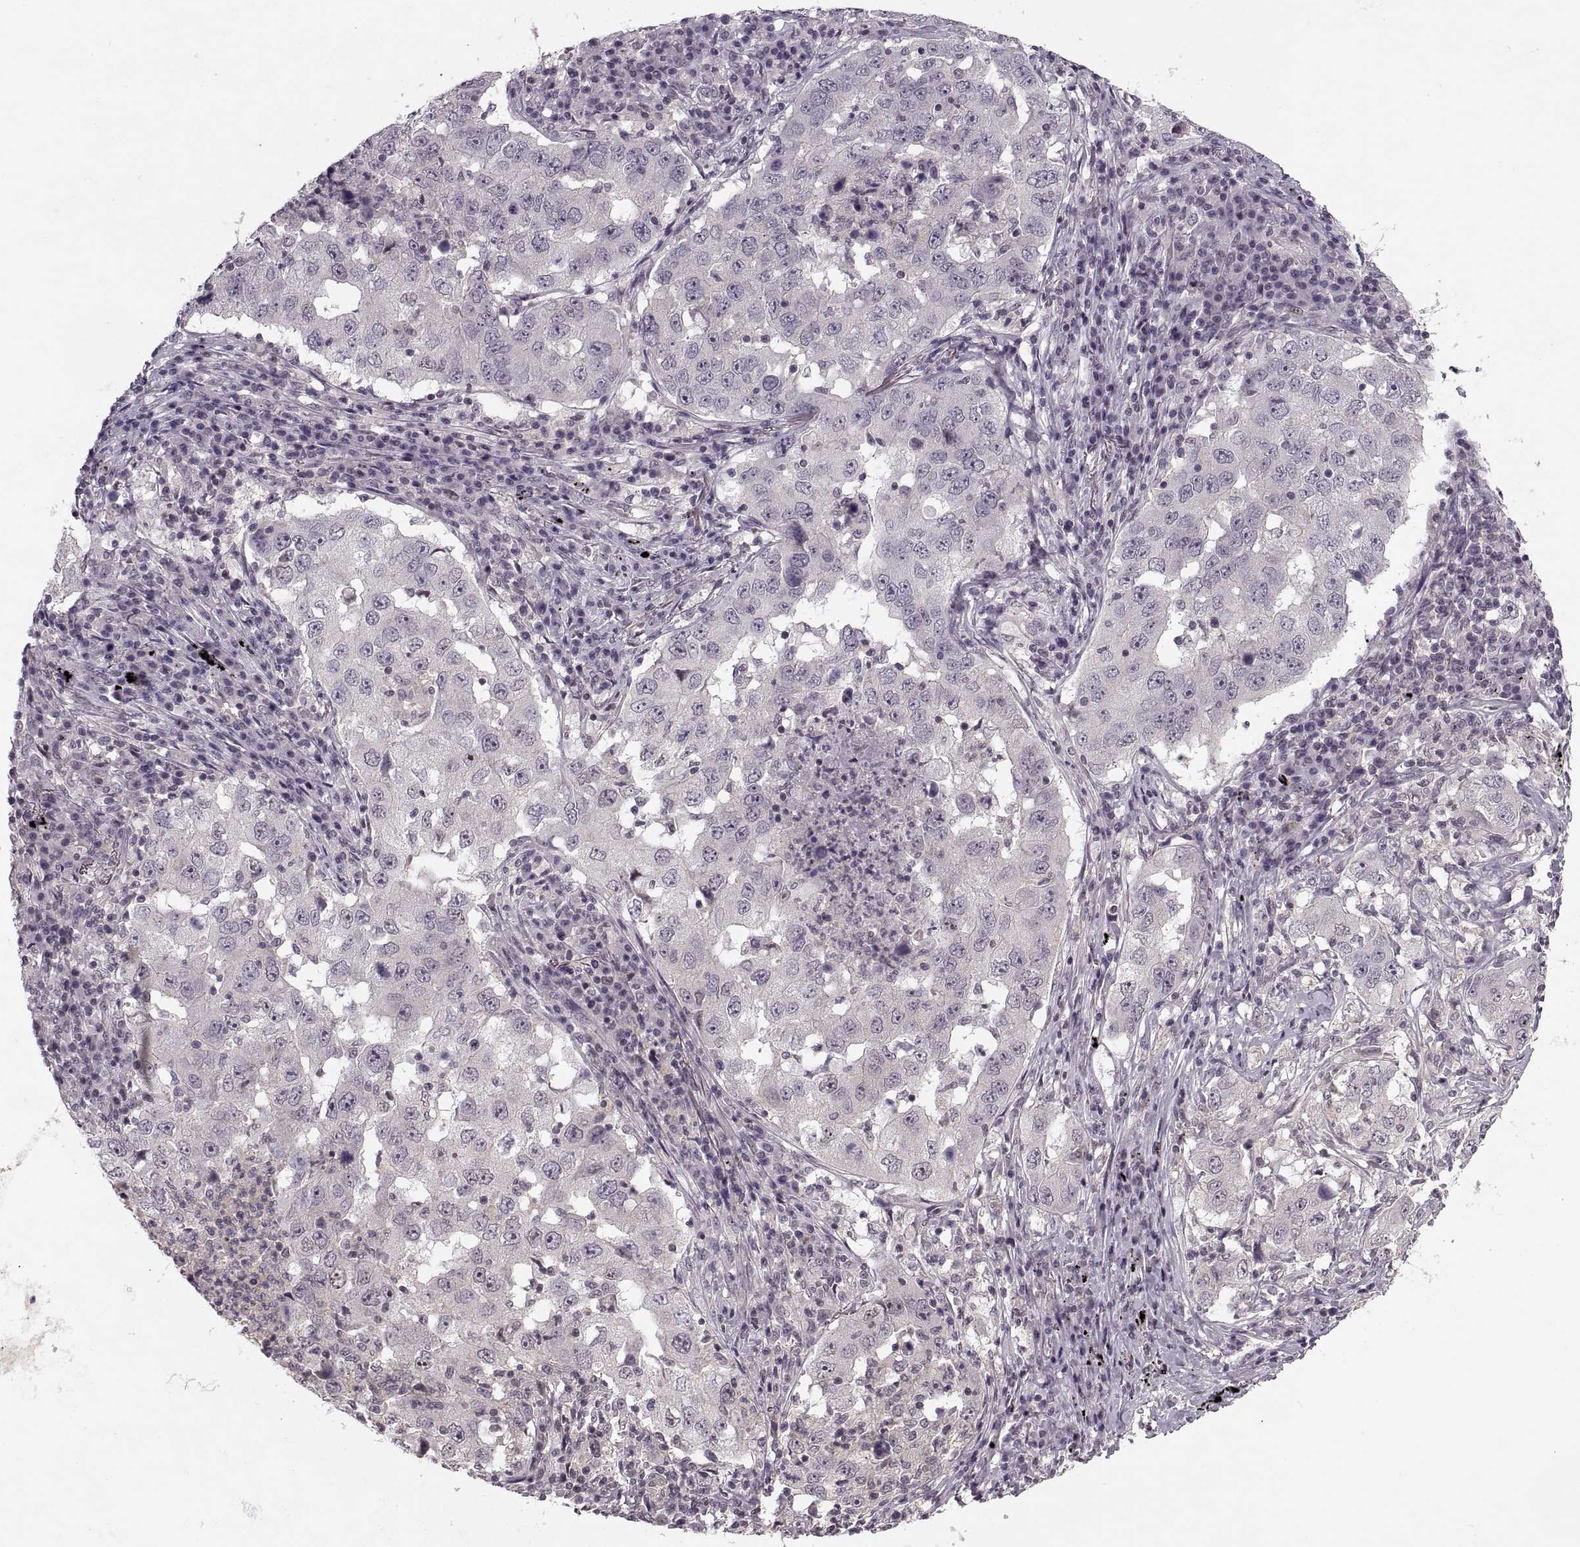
{"staining": {"intensity": "negative", "quantity": "none", "location": "none"}, "tissue": "lung cancer", "cell_type": "Tumor cells", "image_type": "cancer", "snomed": [{"axis": "morphology", "description": "Adenocarcinoma, NOS"}, {"axis": "topography", "description": "Lung"}], "caption": "Photomicrograph shows no protein positivity in tumor cells of lung adenocarcinoma tissue. (Stains: DAB (3,3'-diaminobenzidine) immunohistochemistry (IHC) with hematoxylin counter stain, Microscopy: brightfield microscopy at high magnification).", "gene": "LUZP2", "patient": {"sex": "male", "age": 73}}